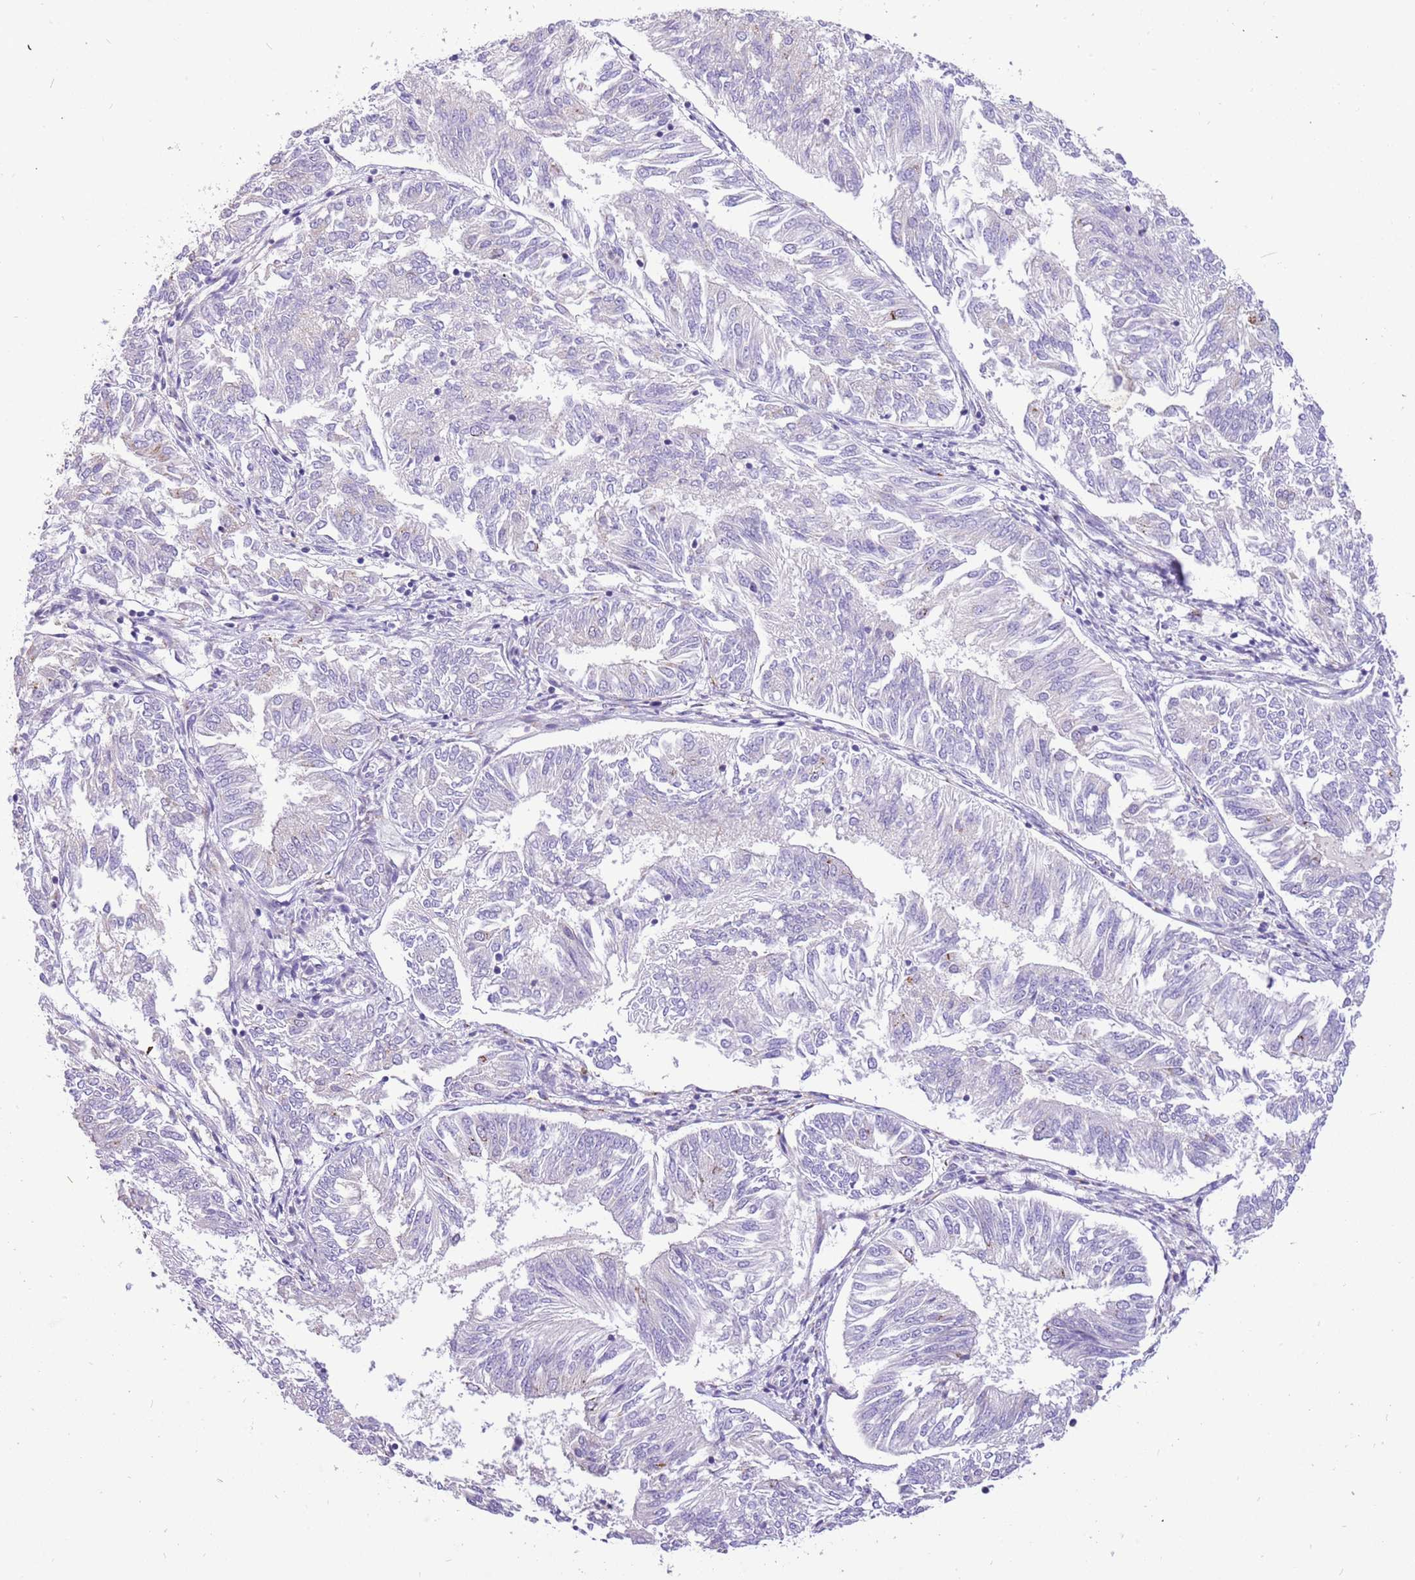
{"staining": {"intensity": "negative", "quantity": "none", "location": "none"}, "tissue": "endometrial cancer", "cell_type": "Tumor cells", "image_type": "cancer", "snomed": [{"axis": "morphology", "description": "Adenocarcinoma, NOS"}, {"axis": "topography", "description": "Endometrium"}], "caption": "Immunohistochemistry (IHC) micrograph of neoplastic tissue: endometrial cancer (adenocarcinoma) stained with DAB reveals no significant protein staining in tumor cells.", "gene": "COX17", "patient": {"sex": "female", "age": 58}}